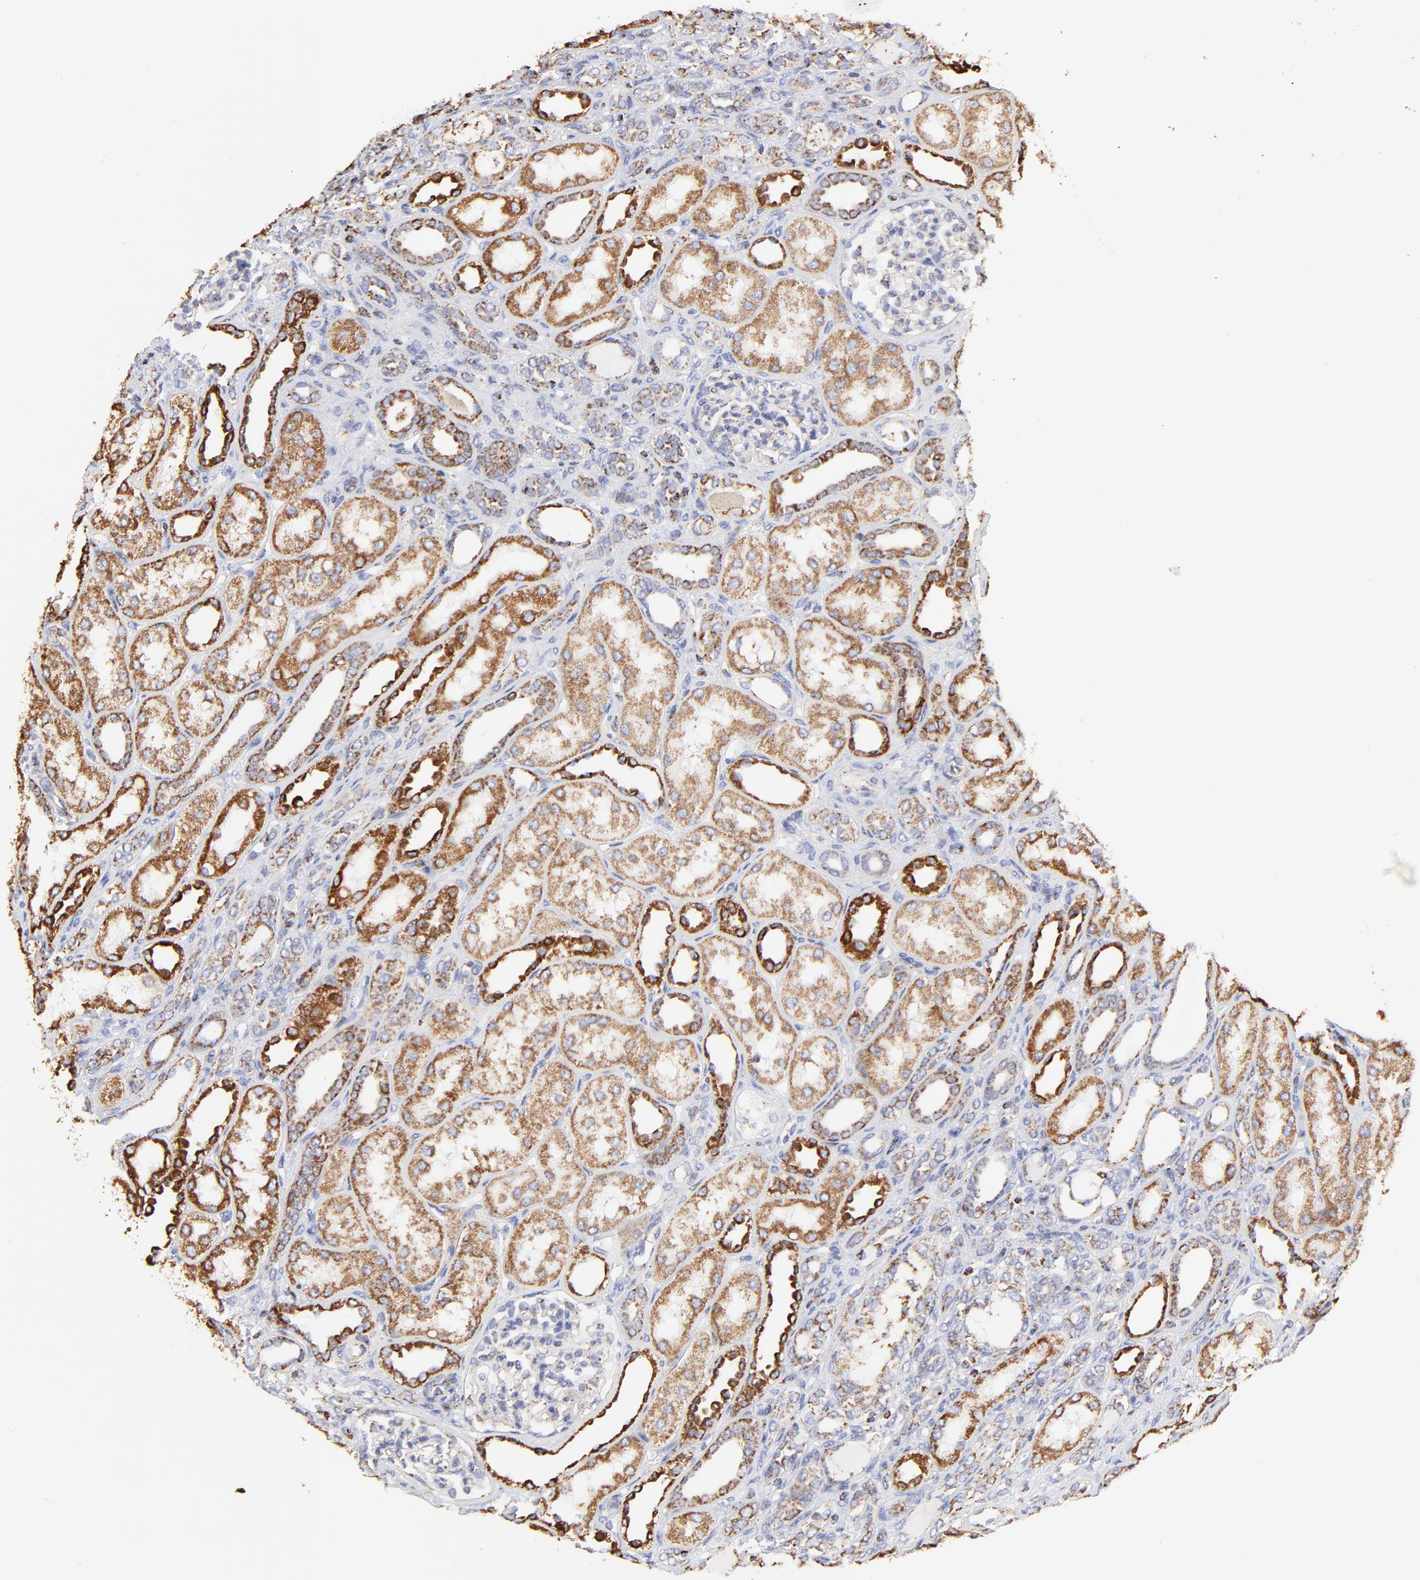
{"staining": {"intensity": "moderate", "quantity": "<25%", "location": "cytoplasmic/membranous"}, "tissue": "kidney", "cell_type": "Cells in glomeruli", "image_type": "normal", "snomed": [{"axis": "morphology", "description": "Normal tissue, NOS"}, {"axis": "topography", "description": "Kidney"}], "caption": "The histopathology image reveals immunohistochemical staining of normal kidney. There is moderate cytoplasmic/membranous staining is present in approximately <25% of cells in glomeruli. (Brightfield microscopy of DAB IHC at high magnification).", "gene": "COX4I1", "patient": {"sex": "male", "age": 7}}